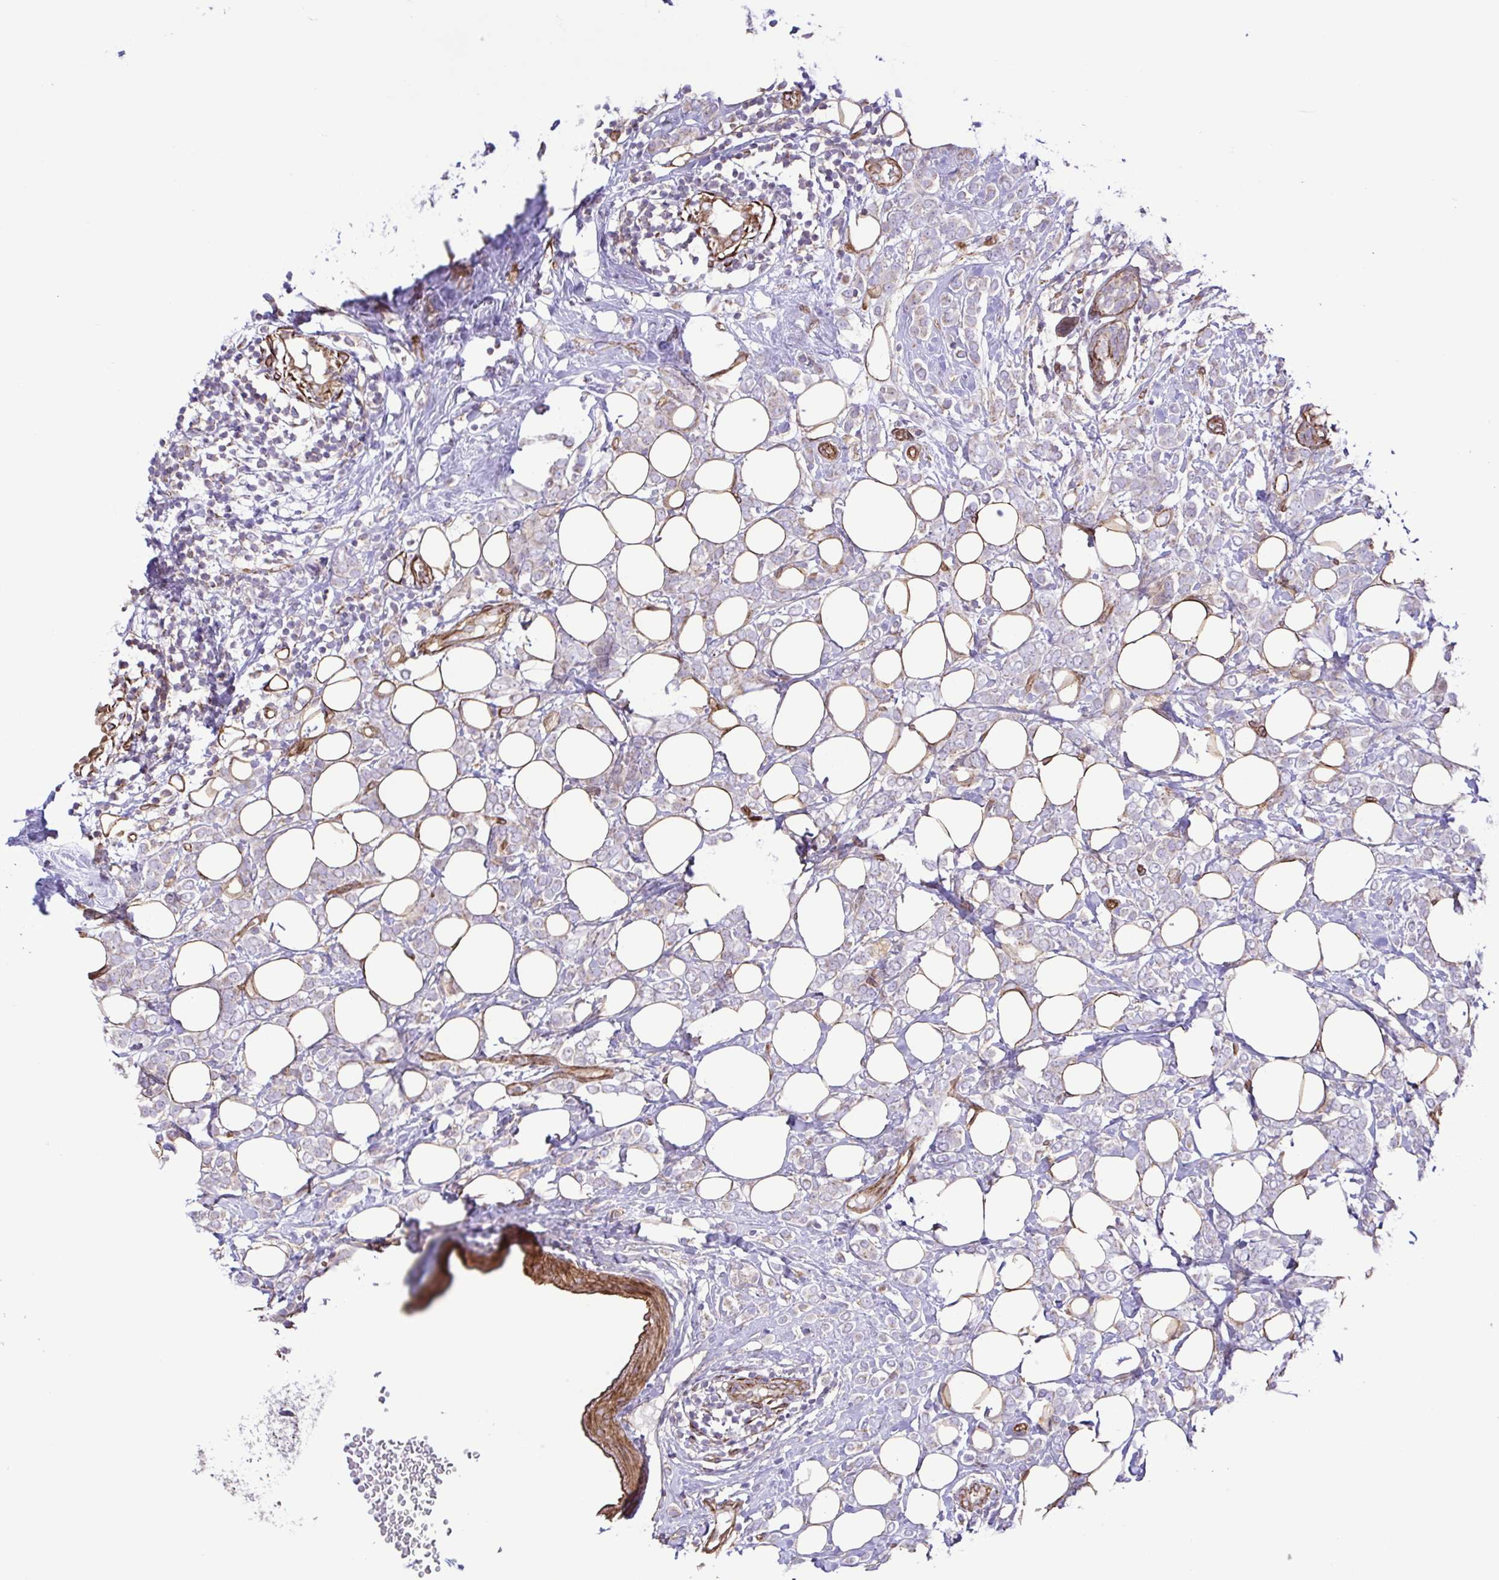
{"staining": {"intensity": "negative", "quantity": "none", "location": "none"}, "tissue": "breast cancer", "cell_type": "Tumor cells", "image_type": "cancer", "snomed": [{"axis": "morphology", "description": "Lobular carcinoma"}, {"axis": "topography", "description": "Breast"}], "caption": "Human breast cancer stained for a protein using immunohistochemistry (IHC) demonstrates no expression in tumor cells.", "gene": "FLT1", "patient": {"sex": "female", "age": 49}}